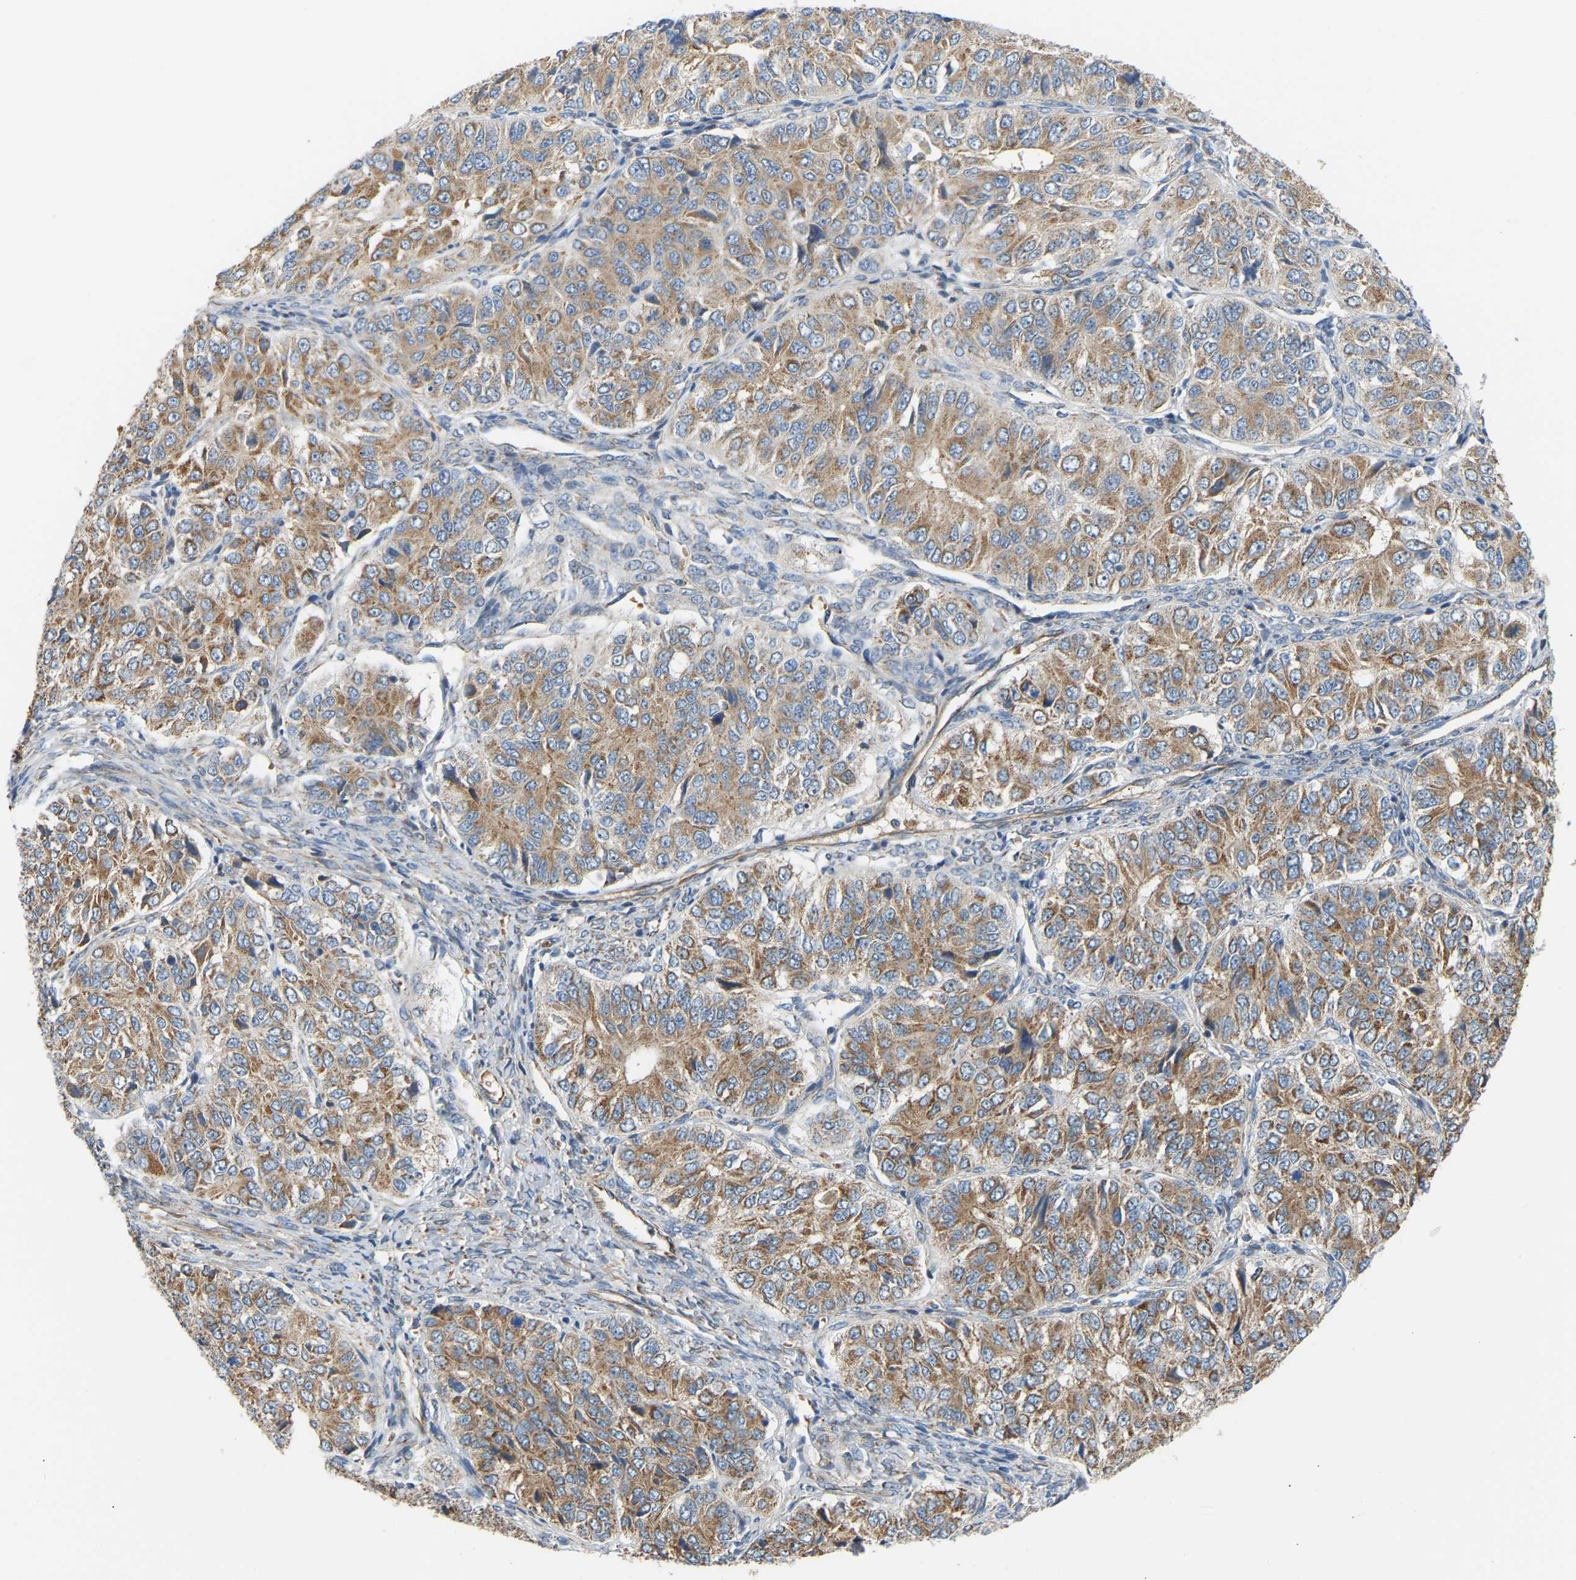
{"staining": {"intensity": "moderate", "quantity": ">75%", "location": "cytoplasmic/membranous"}, "tissue": "ovarian cancer", "cell_type": "Tumor cells", "image_type": "cancer", "snomed": [{"axis": "morphology", "description": "Carcinoma, endometroid"}, {"axis": "topography", "description": "Ovary"}], "caption": "A high-resolution image shows immunohistochemistry staining of ovarian endometroid carcinoma, which shows moderate cytoplasmic/membranous positivity in approximately >75% of tumor cells.", "gene": "YIPF2", "patient": {"sex": "female", "age": 51}}